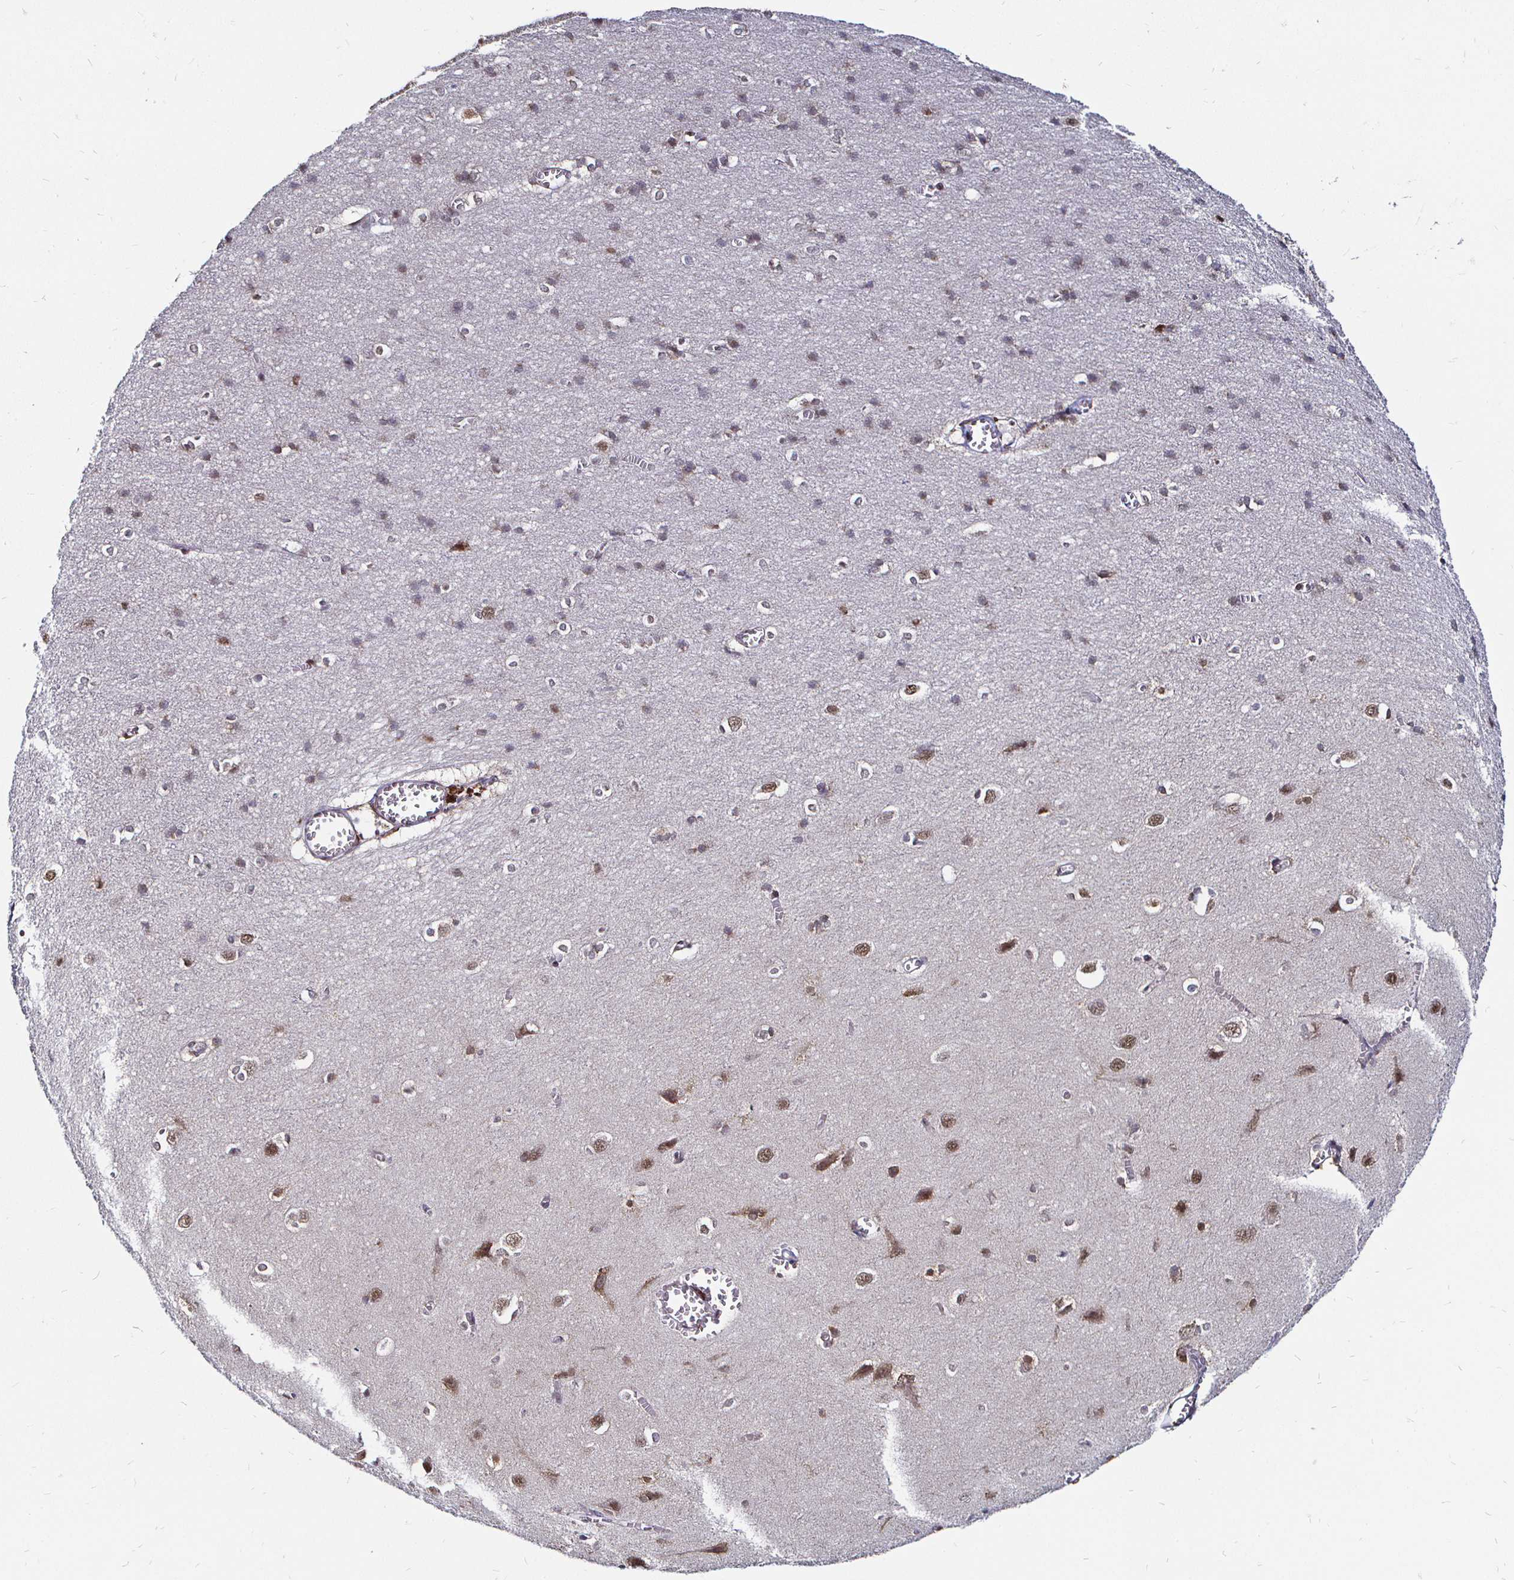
{"staining": {"intensity": "moderate", "quantity": "<25%", "location": "cytoplasmic/membranous"}, "tissue": "cerebral cortex", "cell_type": "Endothelial cells", "image_type": "normal", "snomed": [{"axis": "morphology", "description": "Normal tissue, NOS"}, {"axis": "topography", "description": "Cerebral cortex"}], "caption": "Normal cerebral cortex was stained to show a protein in brown. There is low levels of moderate cytoplasmic/membranous expression in about <25% of endothelial cells.", "gene": "ATG3", "patient": {"sex": "male", "age": 37}}